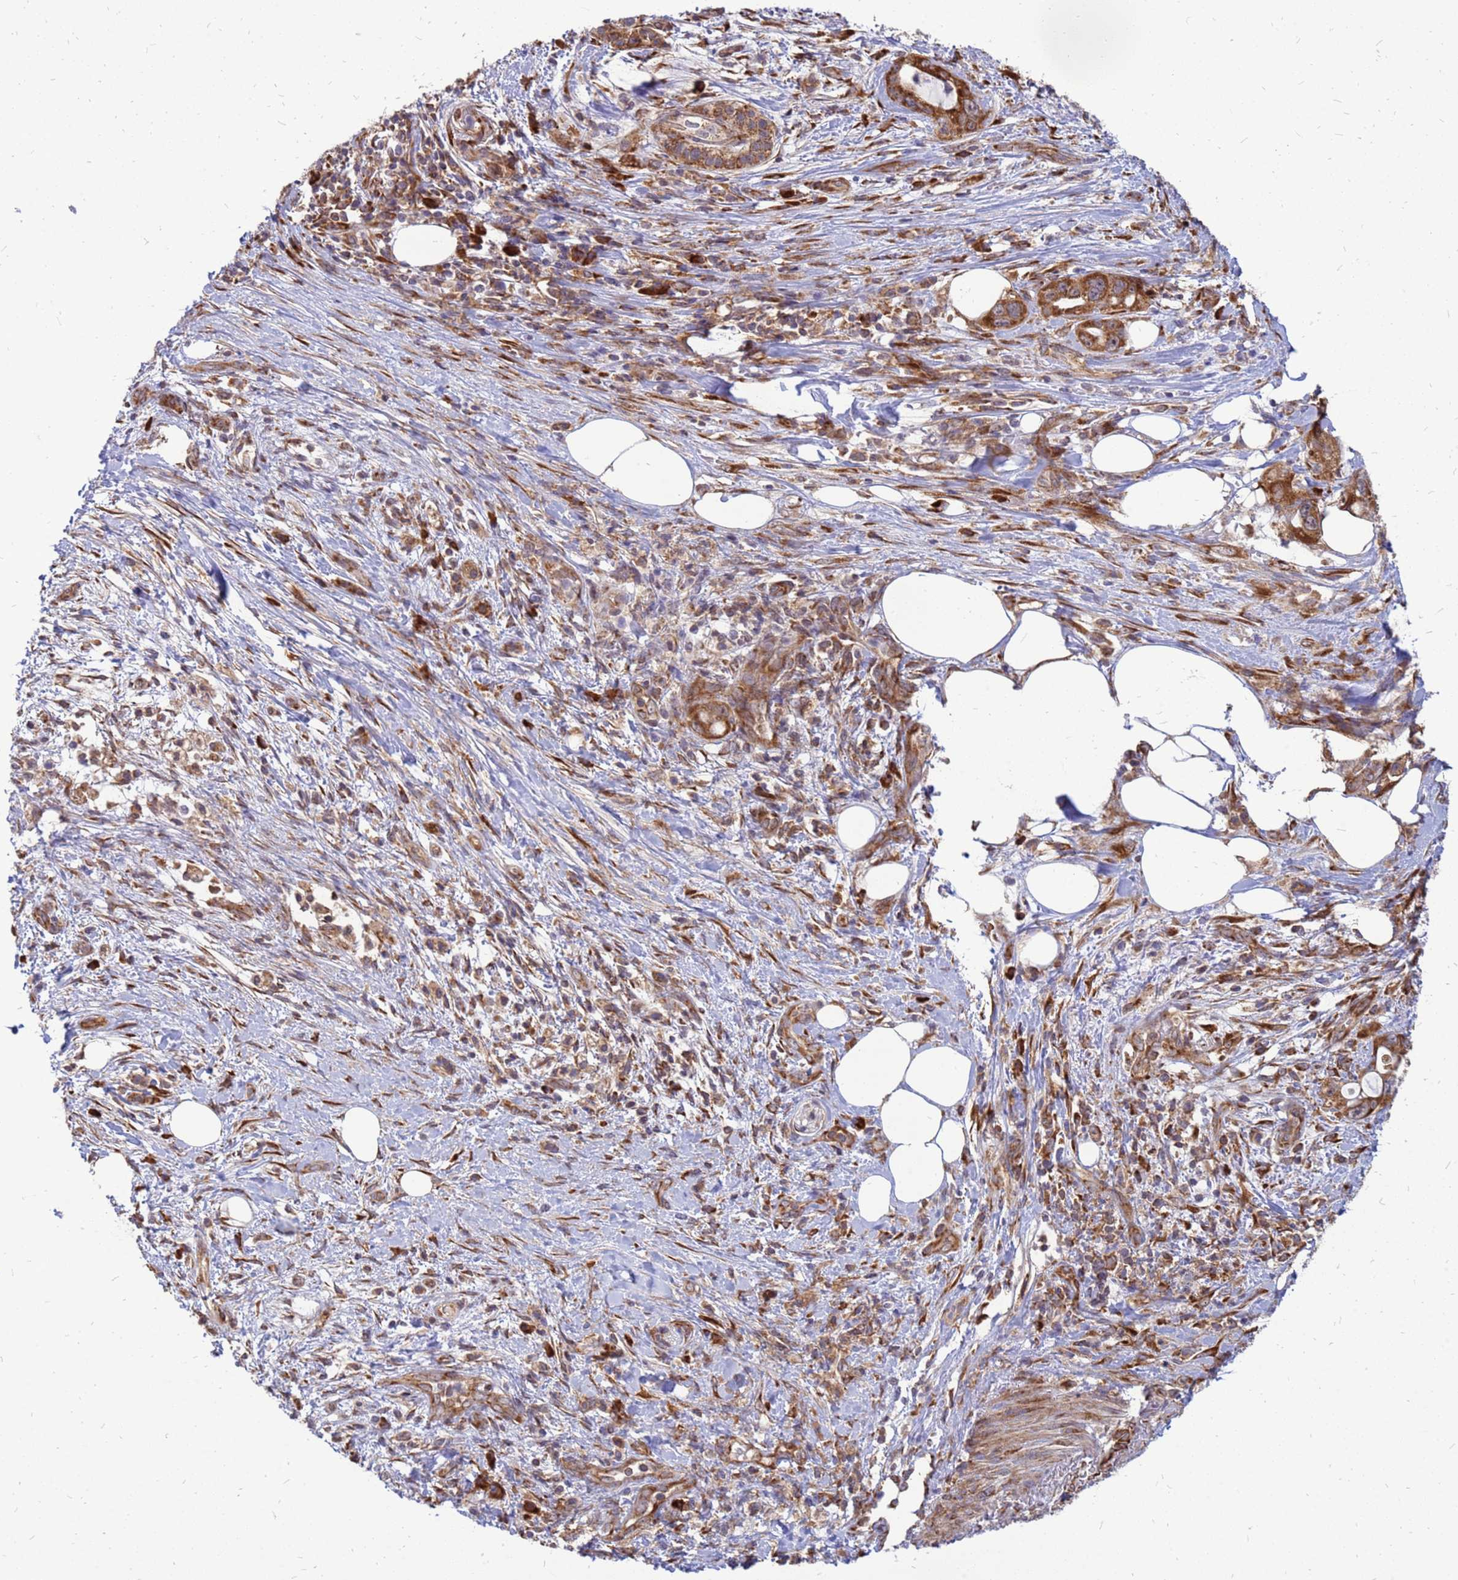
{"staining": {"intensity": "strong", "quantity": ">75%", "location": "cytoplasmic/membranous"}, "tissue": "pancreatic cancer", "cell_type": "Tumor cells", "image_type": "cancer", "snomed": [{"axis": "morphology", "description": "Adenocarcinoma, NOS"}, {"axis": "topography", "description": "Pancreas"}], "caption": "Pancreatic cancer tissue displays strong cytoplasmic/membranous expression in about >75% of tumor cells", "gene": "RPL8", "patient": {"sex": "female", "age": 61}}